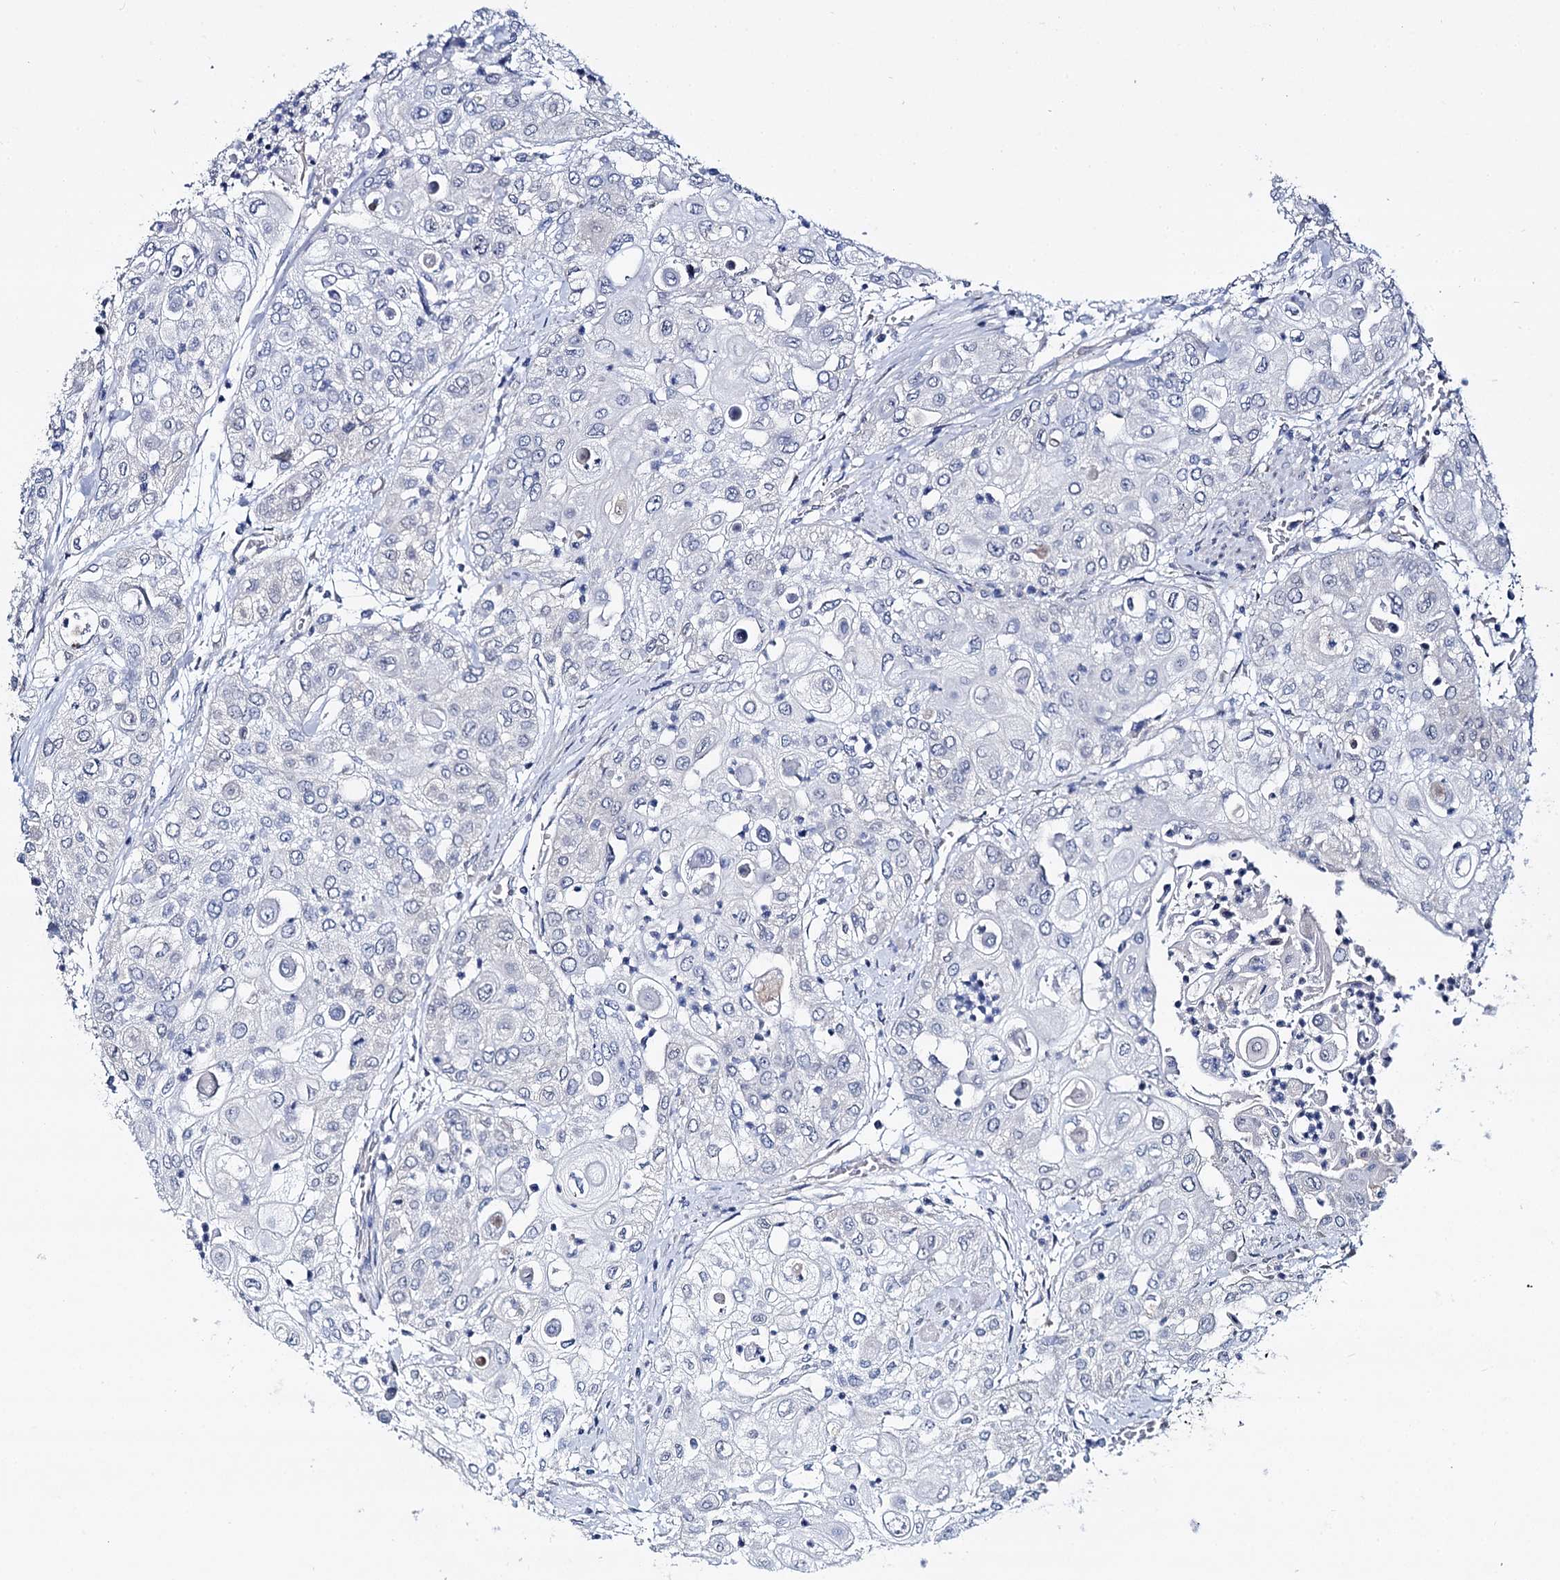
{"staining": {"intensity": "negative", "quantity": "none", "location": "none"}, "tissue": "urothelial cancer", "cell_type": "Tumor cells", "image_type": "cancer", "snomed": [{"axis": "morphology", "description": "Urothelial carcinoma, High grade"}, {"axis": "topography", "description": "Urinary bladder"}], "caption": "Tumor cells are negative for protein expression in human urothelial cancer.", "gene": "STXBP1", "patient": {"sex": "female", "age": 79}}